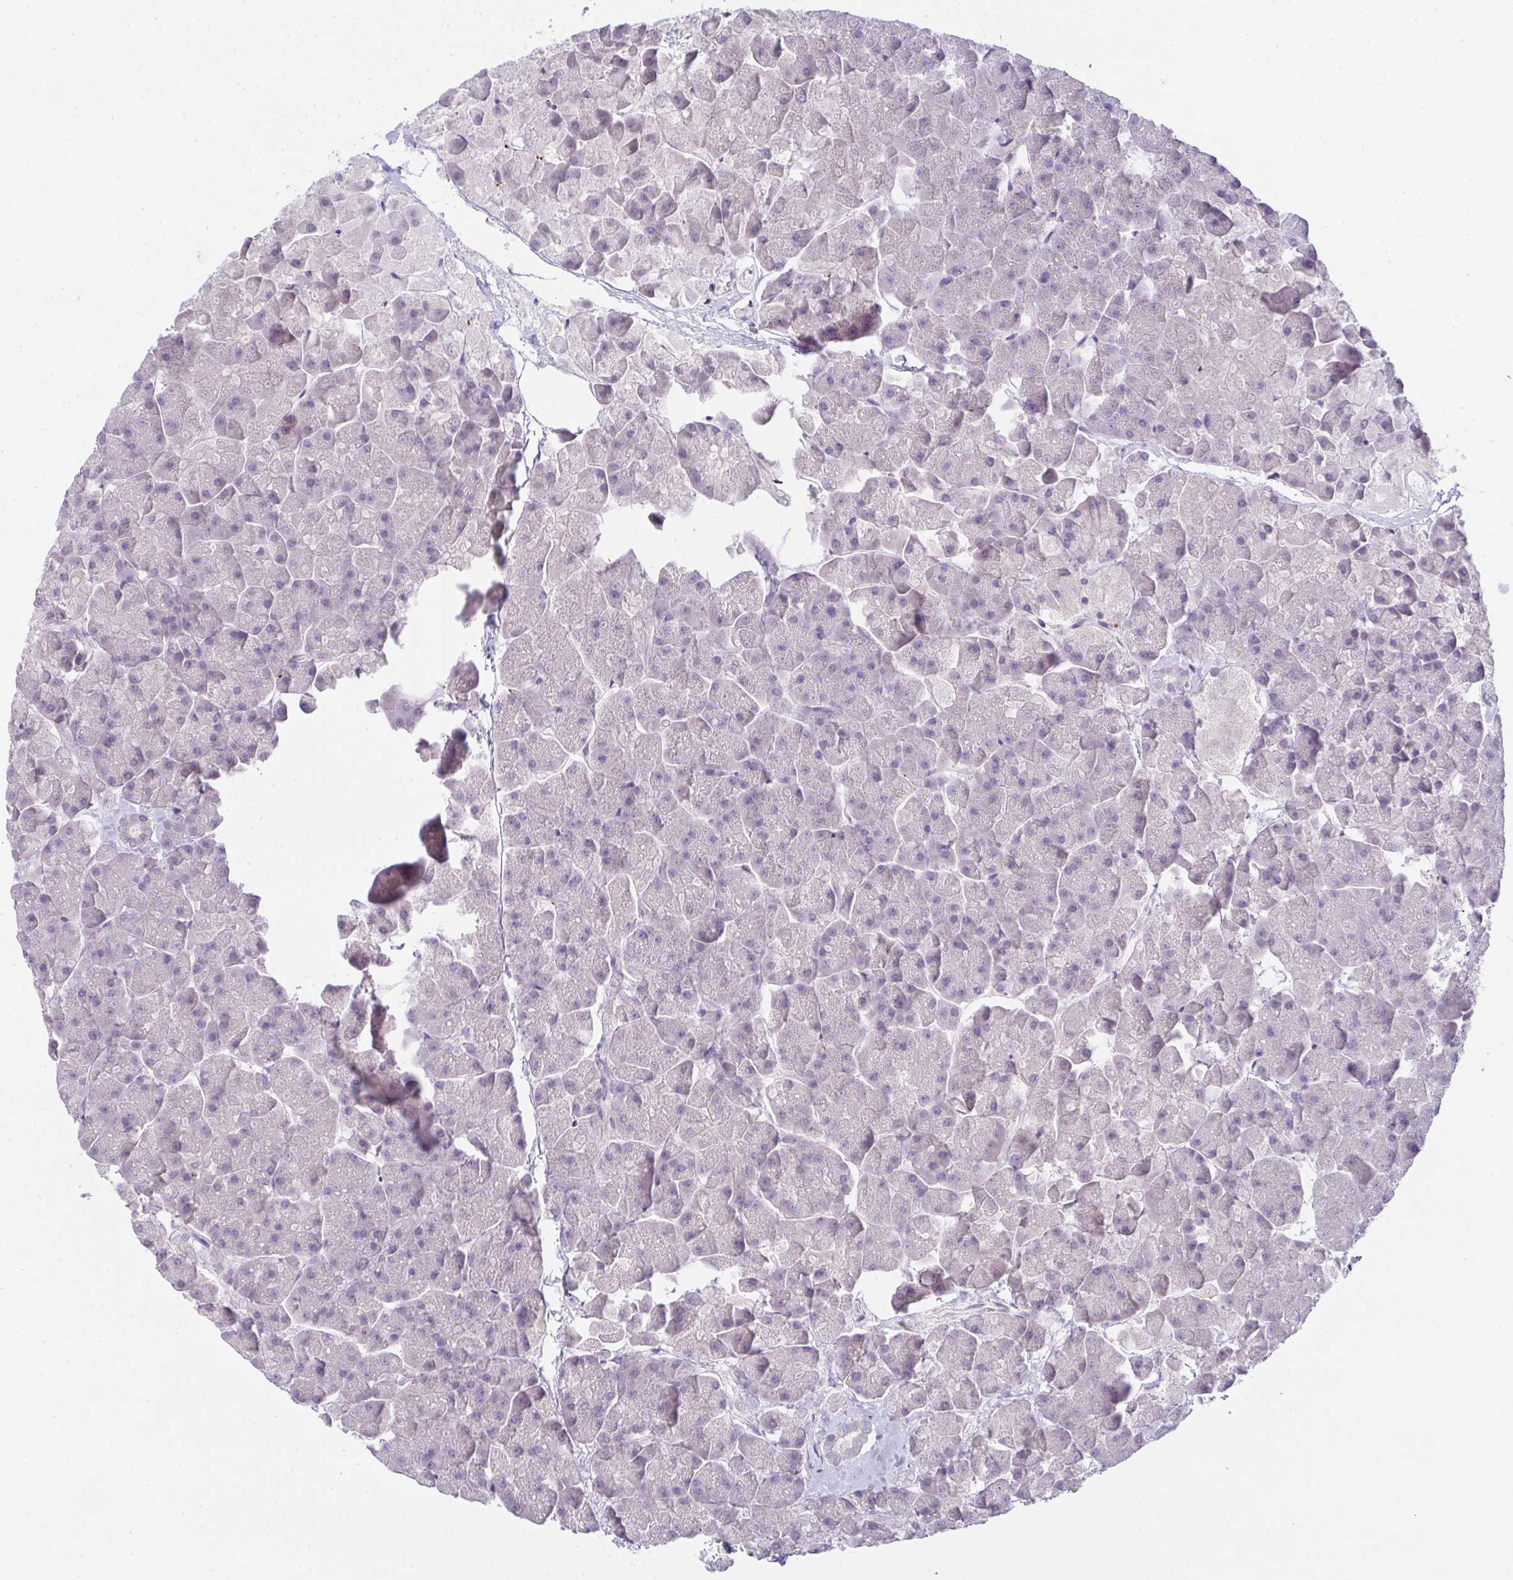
{"staining": {"intensity": "negative", "quantity": "none", "location": "none"}, "tissue": "pancreas", "cell_type": "Exocrine glandular cells", "image_type": "normal", "snomed": [{"axis": "morphology", "description": "Normal tissue, NOS"}, {"axis": "topography", "description": "Pancreas"}, {"axis": "topography", "description": "Peripheral nerve tissue"}], "caption": "IHC image of benign pancreas: pancreas stained with DAB demonstrates no significant protein staining in exocrine glandular cells. The staining is performed using DAB (3,3'-diaminobenzidine) brown chromogen with nuclei counter-stained in using hematoxylin.", "gene": "COX7B", "patient": {"sex": "male", "age": 54}}